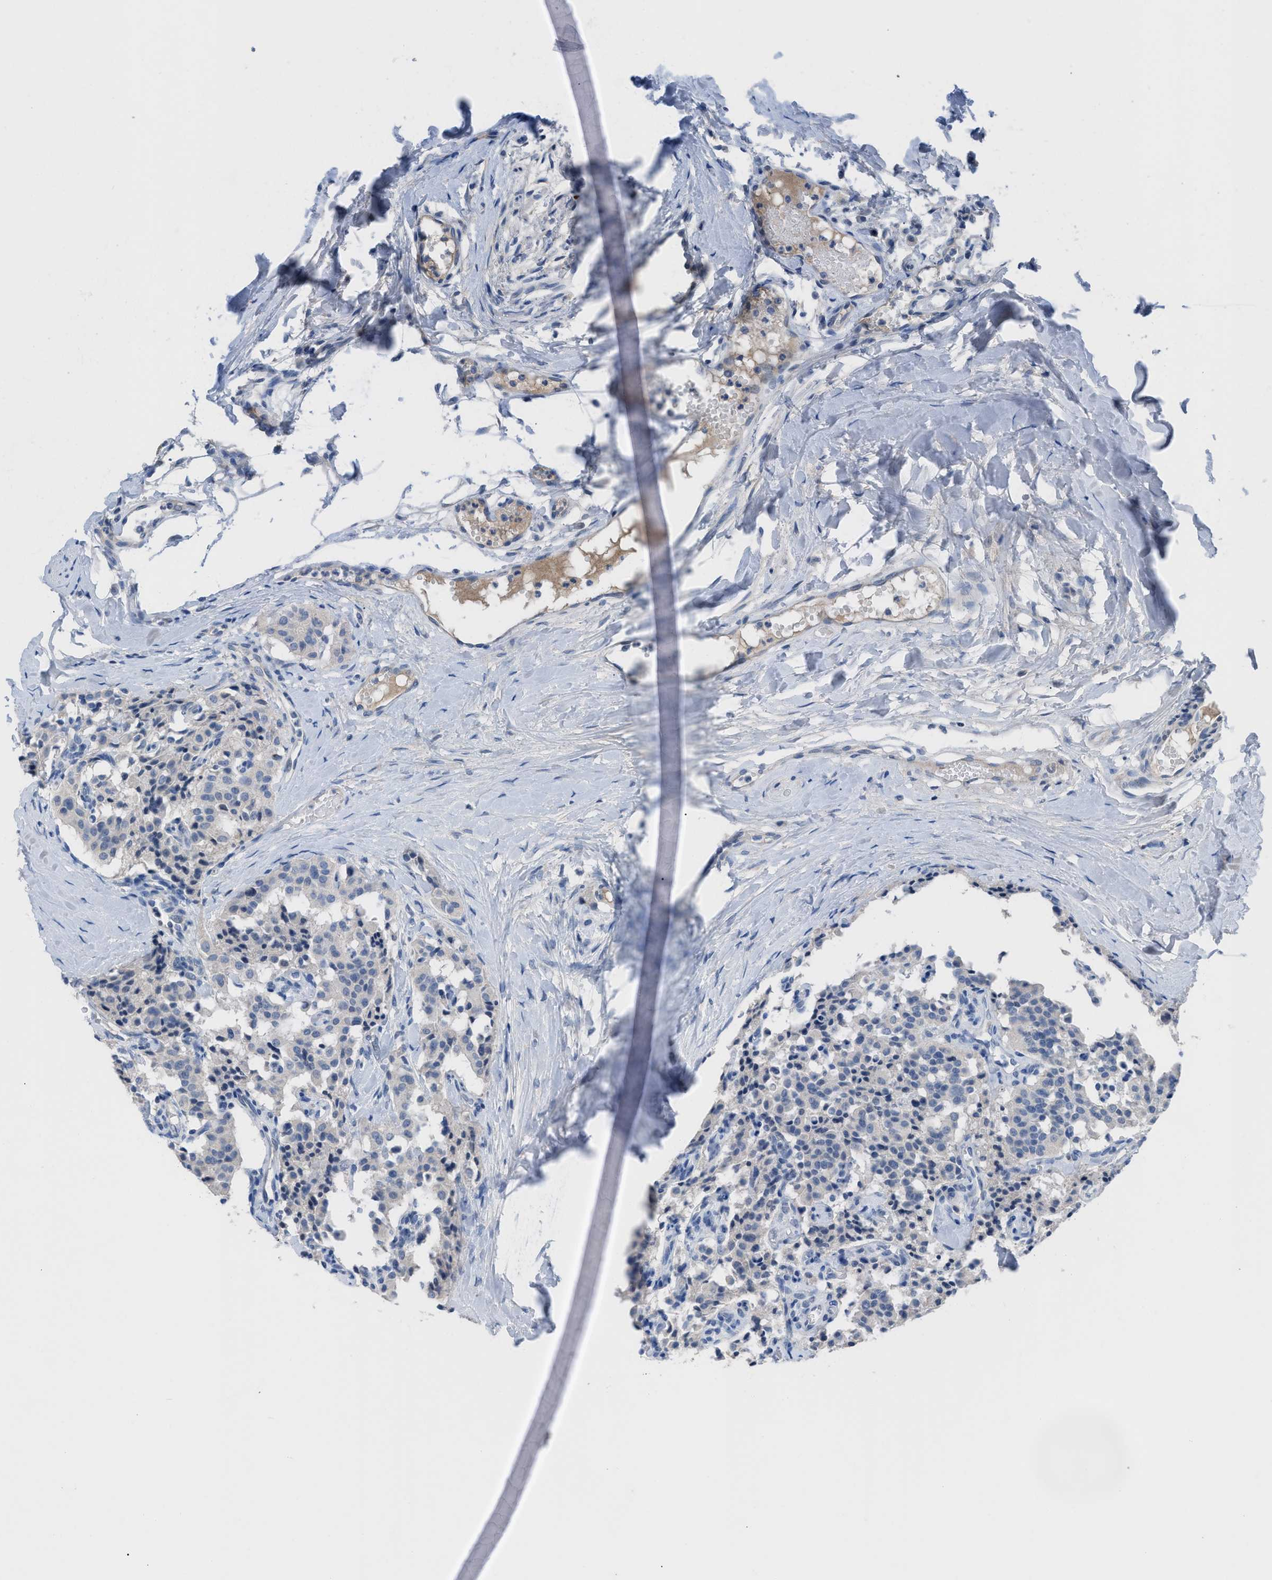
{"staining": {"intensity": "negative", "quantity": "none", "location": "none"}, "tissue": "carcinoid", "cell_type": "Tumor cells", "image_type": "cancer", "snomed": [{"axis": "morphology", "description": "Carcinoid, malignant, NOS"}, {"axis": "topography", "description": "Lung"}], "caption": "The histopathology image demonstrates no significant positivity in tumor cells of carcinoid. (Immunohistochemistry (ihc), brightfield microscopy, high magnification).", "gene": "HPX", "patient": {"sex": "male", "age": 30}}